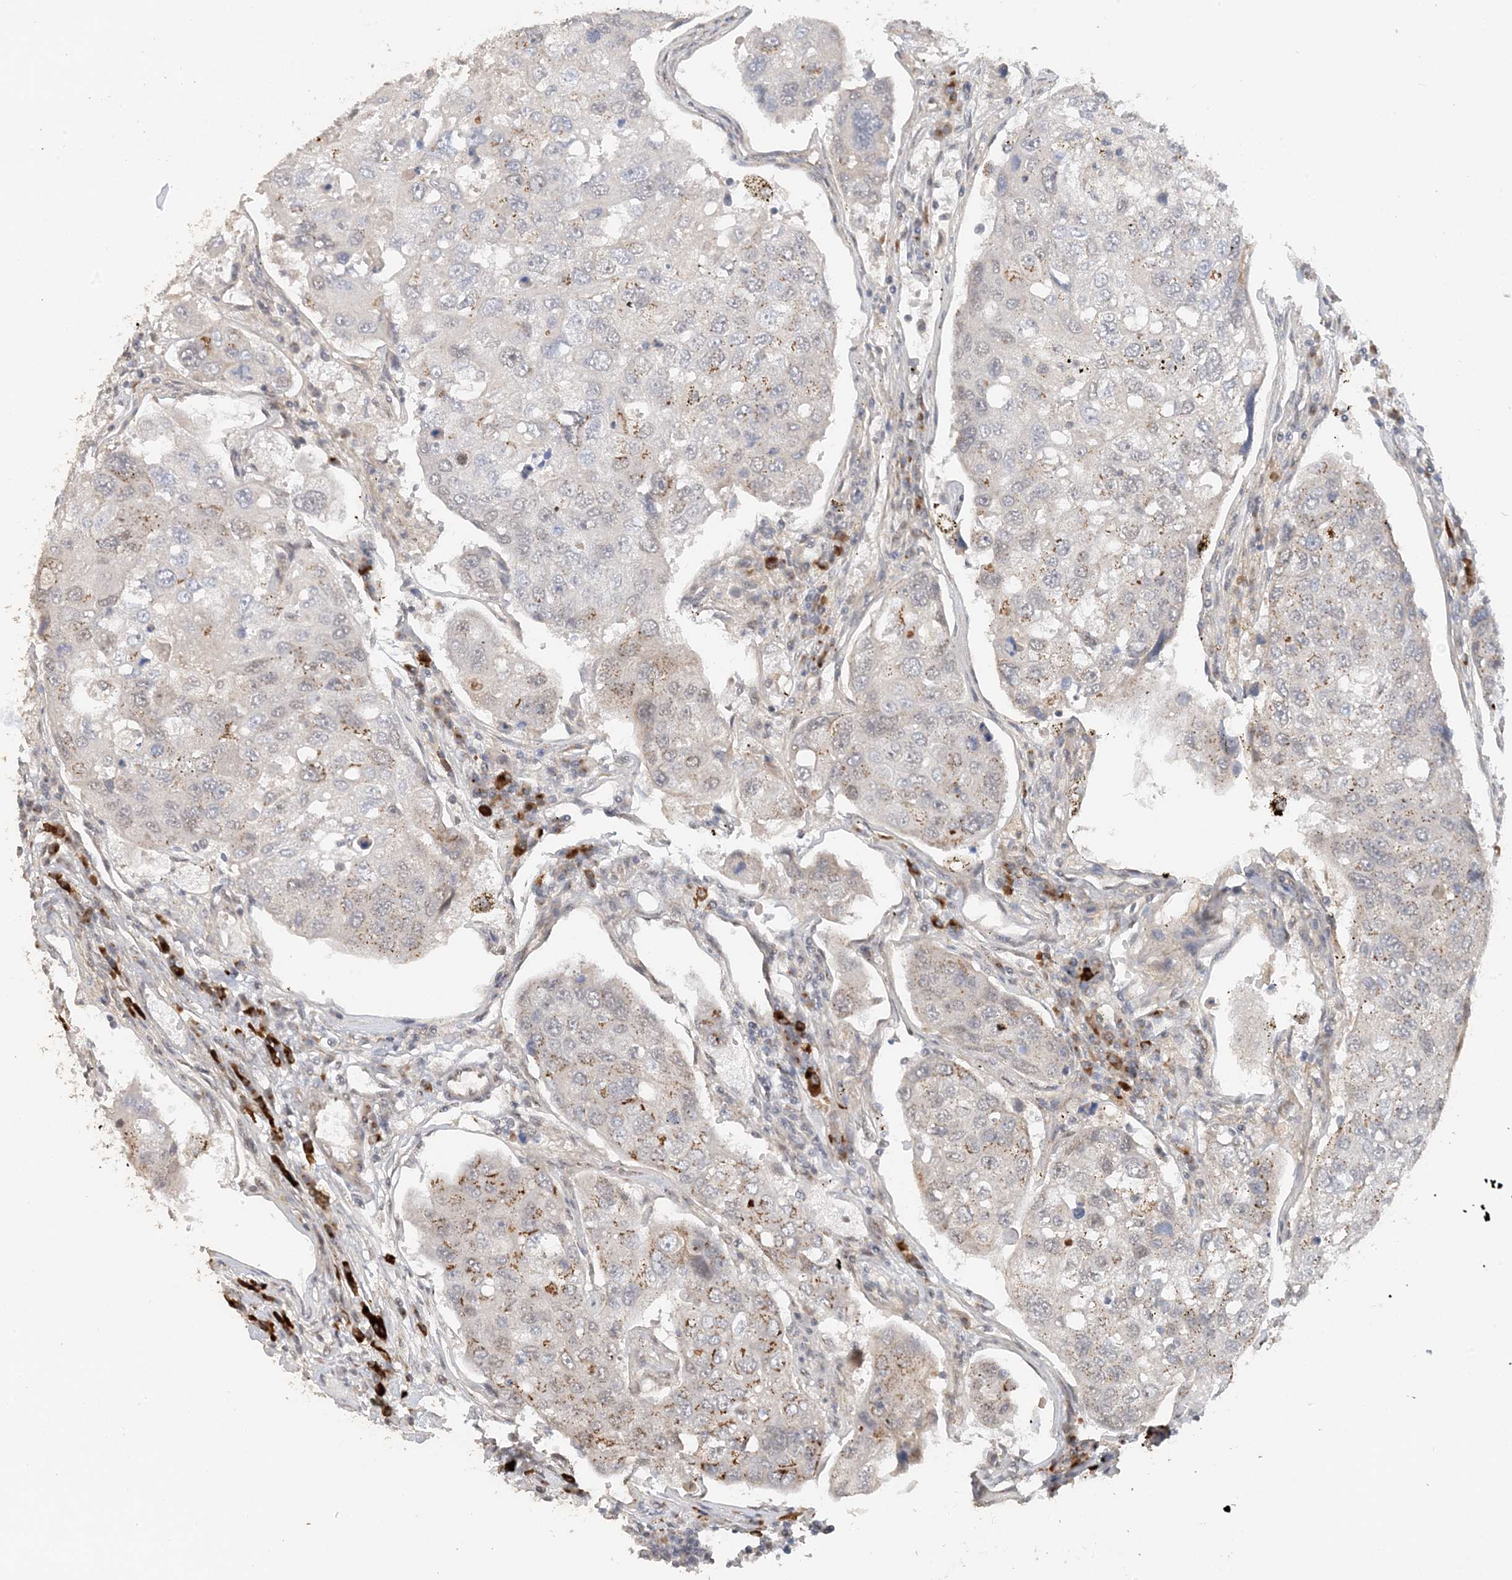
{"staining": {"intensity": "moderate", "quantity": "<25%", "location": "cytoplasmic/membranous"}, "tissue": "urothelial cancer", "cell_type": "Tumor cells", "image_type": "cancer", "snomed": [{"axis": "morphology", "description": "Urothelial carcinoma, High grade"}, {"axis": "topography", "description": "Lymph node"}, {"axis": "topography", "description": "Urinary bladder"}], "caption": "An immunohistochemistry histopathology image of neoplastic tissue is shown. Protein staining in brown shows moderate cytoplasmic/membranous positivity in urothelial cancer within tumor cells.", "gene": "ZCCHC4", "patient": {"sex": "male", "age": 51}}